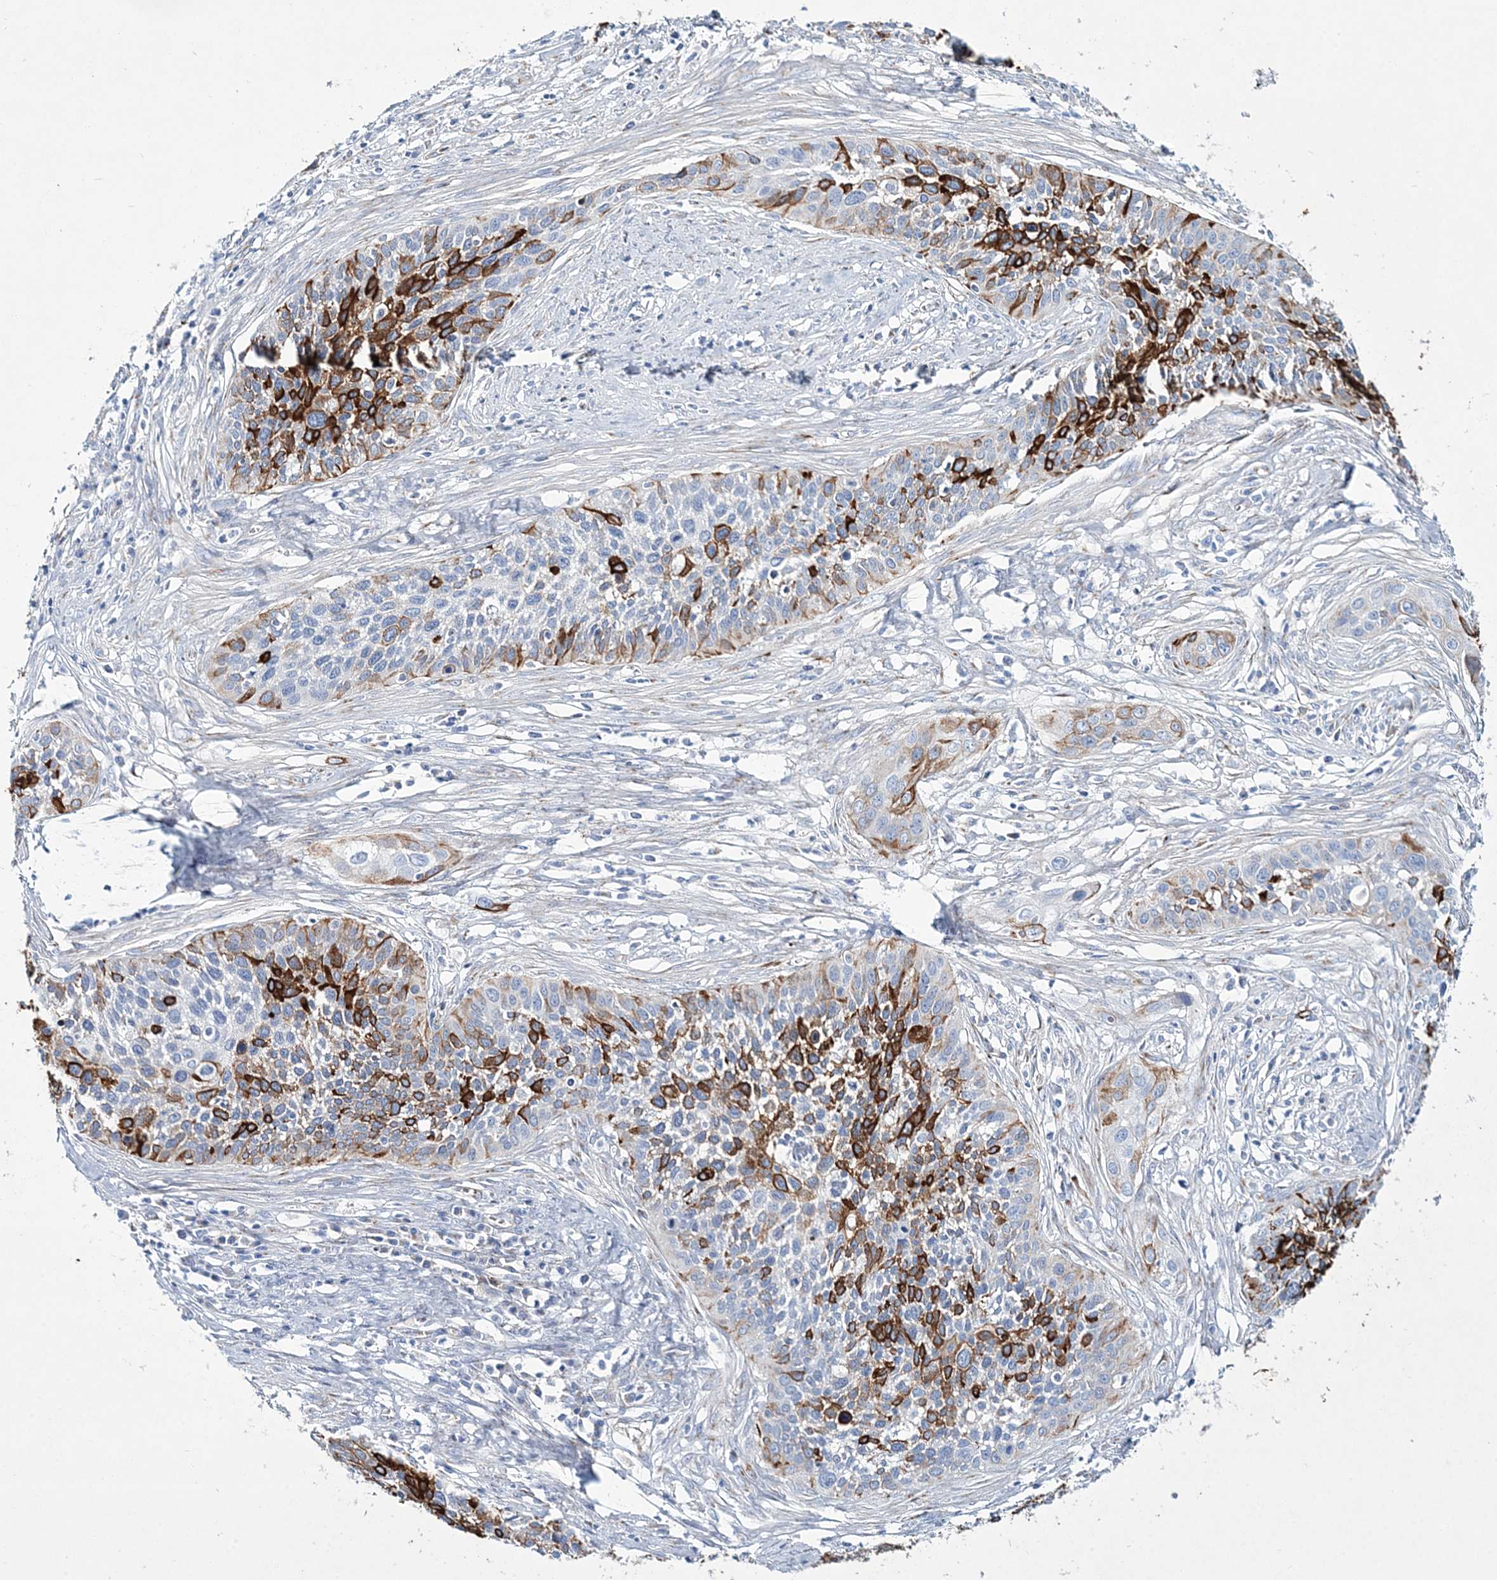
{"staining": {"intensity": "strong", "quantity": "25%-75%", "location": "cytoplasmic/membranous"}, "tissue": "cervical cancer", "cell_type": "Tumor cells", "image_type": "cancer", "snomed": [{"axis": "morphology", "description": "Squamous cell carcinoma, NOS"}, {"axis": "topography", "description": "Cervix"}], "caption": "Squamous cell carcinoma (cervical) was stained to show a protein in brown. There is high levels of strong cytoplasmic/membranous positivity in about 25%-75% of tumor cells.", "gene": "ADGRL1", "patient": {"sex": "female", "age": 34}}